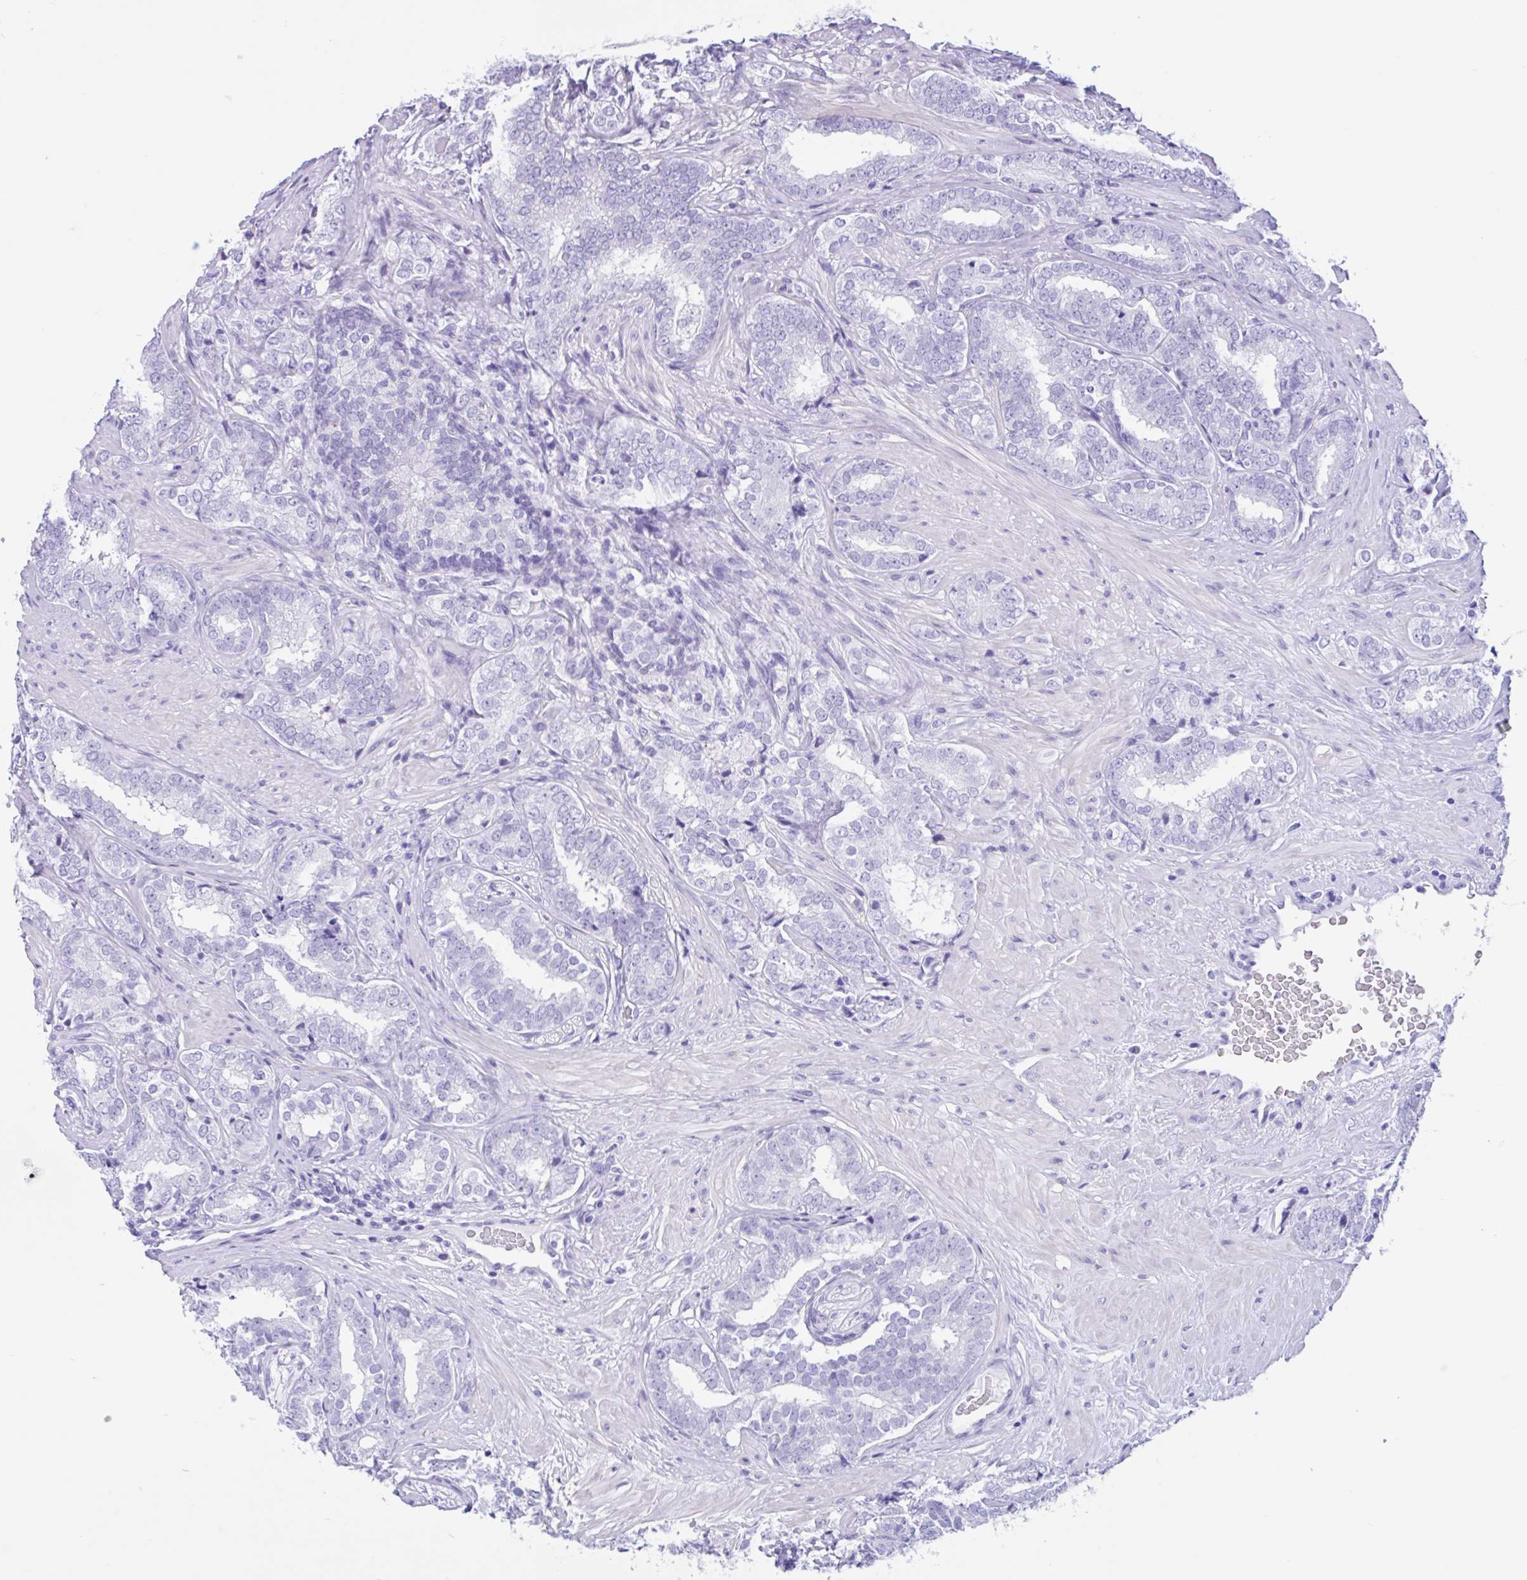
{"staining": {"intensity": "negative", "quantity": "none", "location": "none"}, "tissue": "prostate cancer", "cell_type": "Tumor cells", "image_type": "cancer", "snomed": [{"axis": "morphology", "description": "Adenocarcinoma, High grade"}, {"axis": "topography", "description": "Prostate"}], "caption": "Immunohistochemistry image of neoplastic tissue: prostate cancer stained with DAB (3,3'-diaminobenzidine) reveals no significant protein positivity in tumor cells.", "gene": "IAPP", "patient": {"sex": "male", "age": 72}}